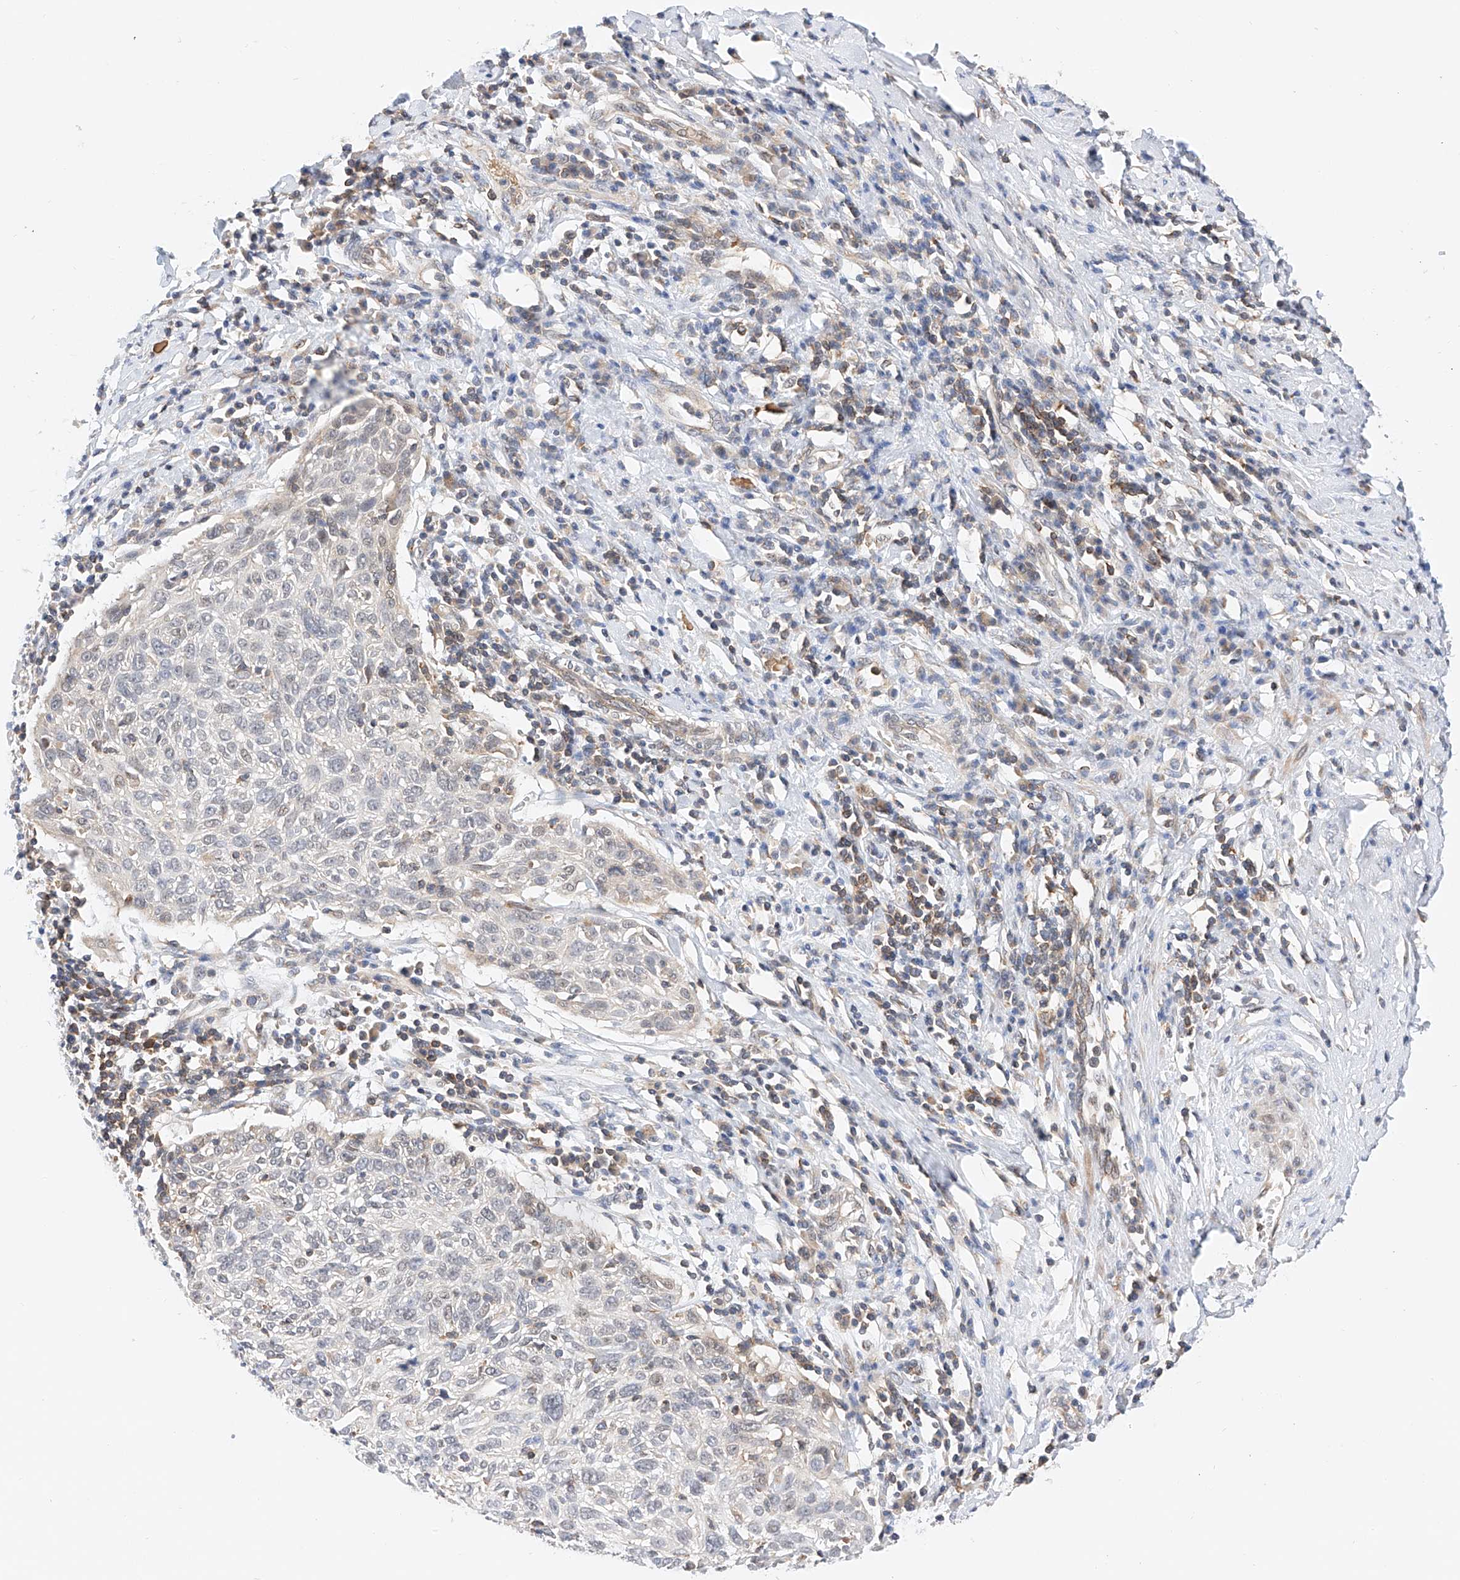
{"staining": {"intensity": "negative", "quantity": "none", "location": "none"}, "tissue": "cervical cancer", "cell_type": "Tumor cells", "image_type": "cancer", "snomed": [{"axis": "morphology", "description": "Squamous cell carcinoma, NOS"}, {"axis": "topography", "description": "Cervix"}], "caption": "An immunohistochemistry micrograph of squamous cell carcinoma (cervical) is shown. There is no staining in tumor cells of squamous cell carcinoma (cervical).", "gene": "MFN2", "patient": {"sex": "female", "age": 51}}